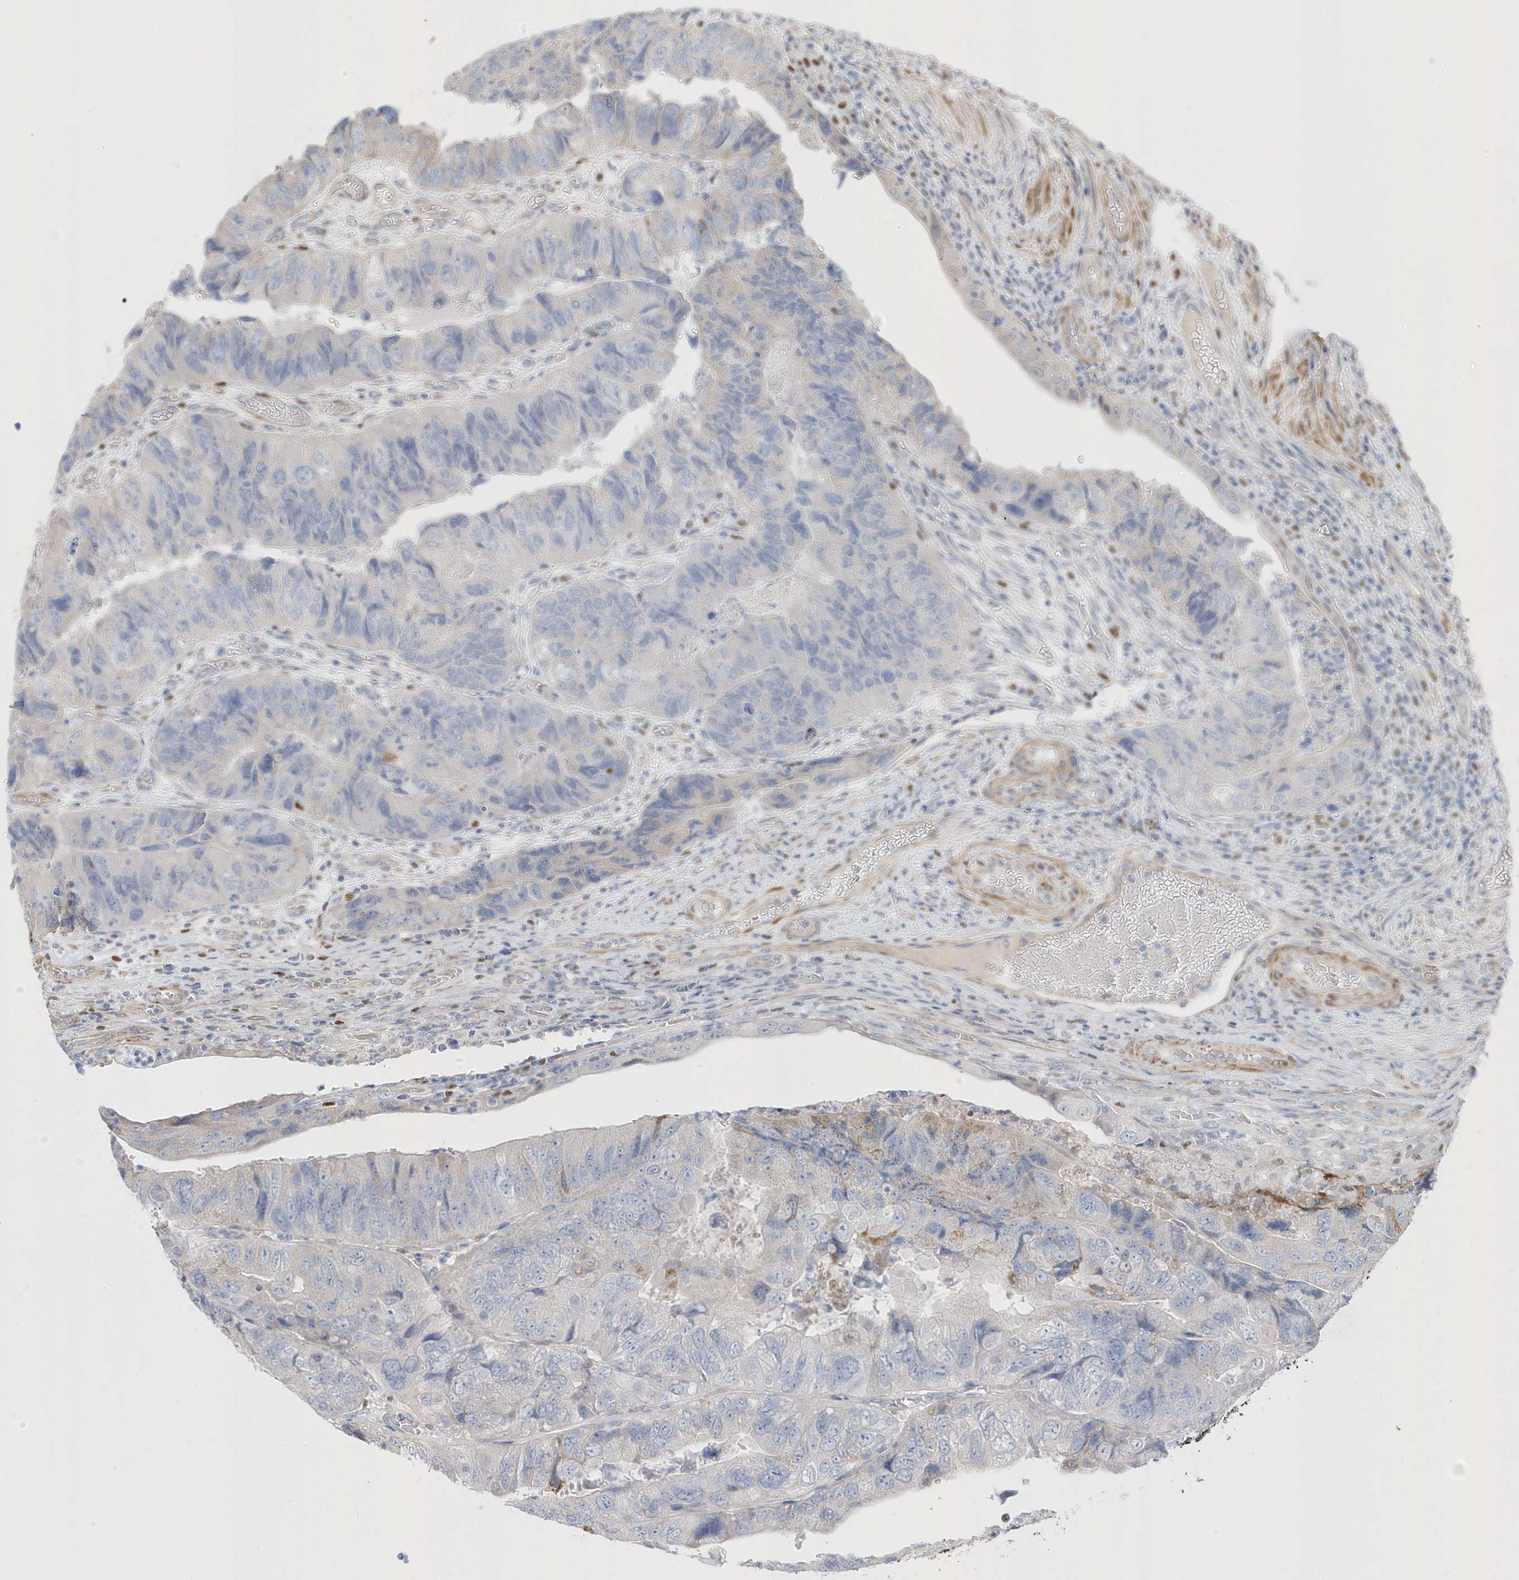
{"staining": {"intensity": "negative", "quantity": "none", "location": "none"}, "tissue": "colorectal cancer", "cell_type": "Tumor cells", "image_type": "cancer", "snomed": [{"axis": "morphology", "description": "Adenocarcinoma, NOS"}, {"axis": "topography", "description": "Rectum"}], "caption": "Colorectal adenocarcinoma was stained to show a protein in brown. There is no significant expression in tumor cells. (Brightfield microscopy of DAB (3,3'-diaminobenzidine) immunohistochemistry (IHC) at high magnification).", "gene": "GTPBP6", "patient": {"sex": "male", "age": 63}}